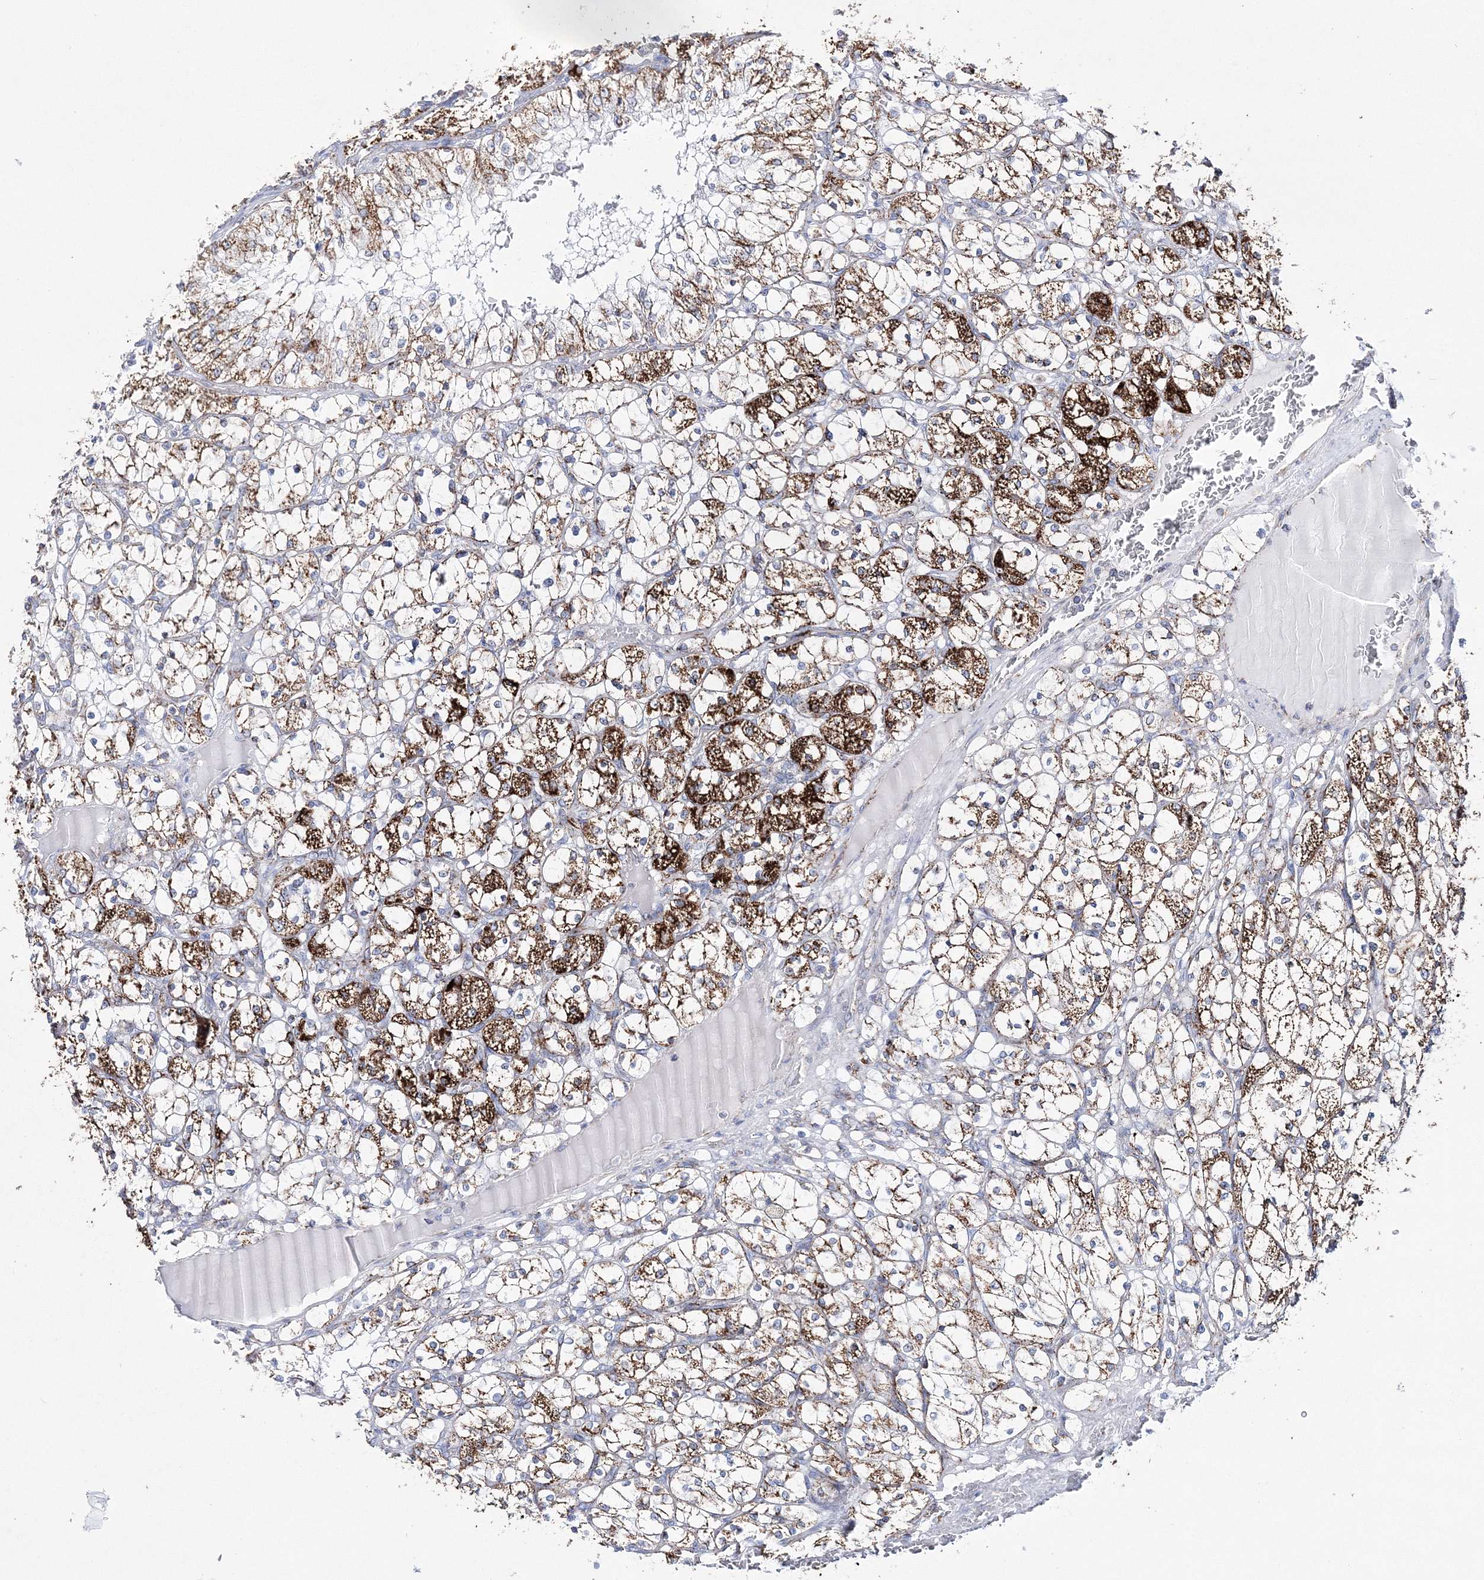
{"staining": {"intensity": "strong", "quantity": "25%-75%", "location": "cytoplasmic/membranous"}, "tissue": "renal cancer", "cell_type": "Tumor cells", "image_type": "cancer", "snomed": [{"axis": "morphology", "description": "Adenocarcinoma, NOS"}, {"axis": "topography", "description": "Kidney"}], "caption": "The histopathology image displays staining of renal cancer, revealing strong cytoplasmic/membranous protein positivity (brown color) within tumor cells.", "gene": "HIBCH", "patient": {"sex": "female", "age": 69}}